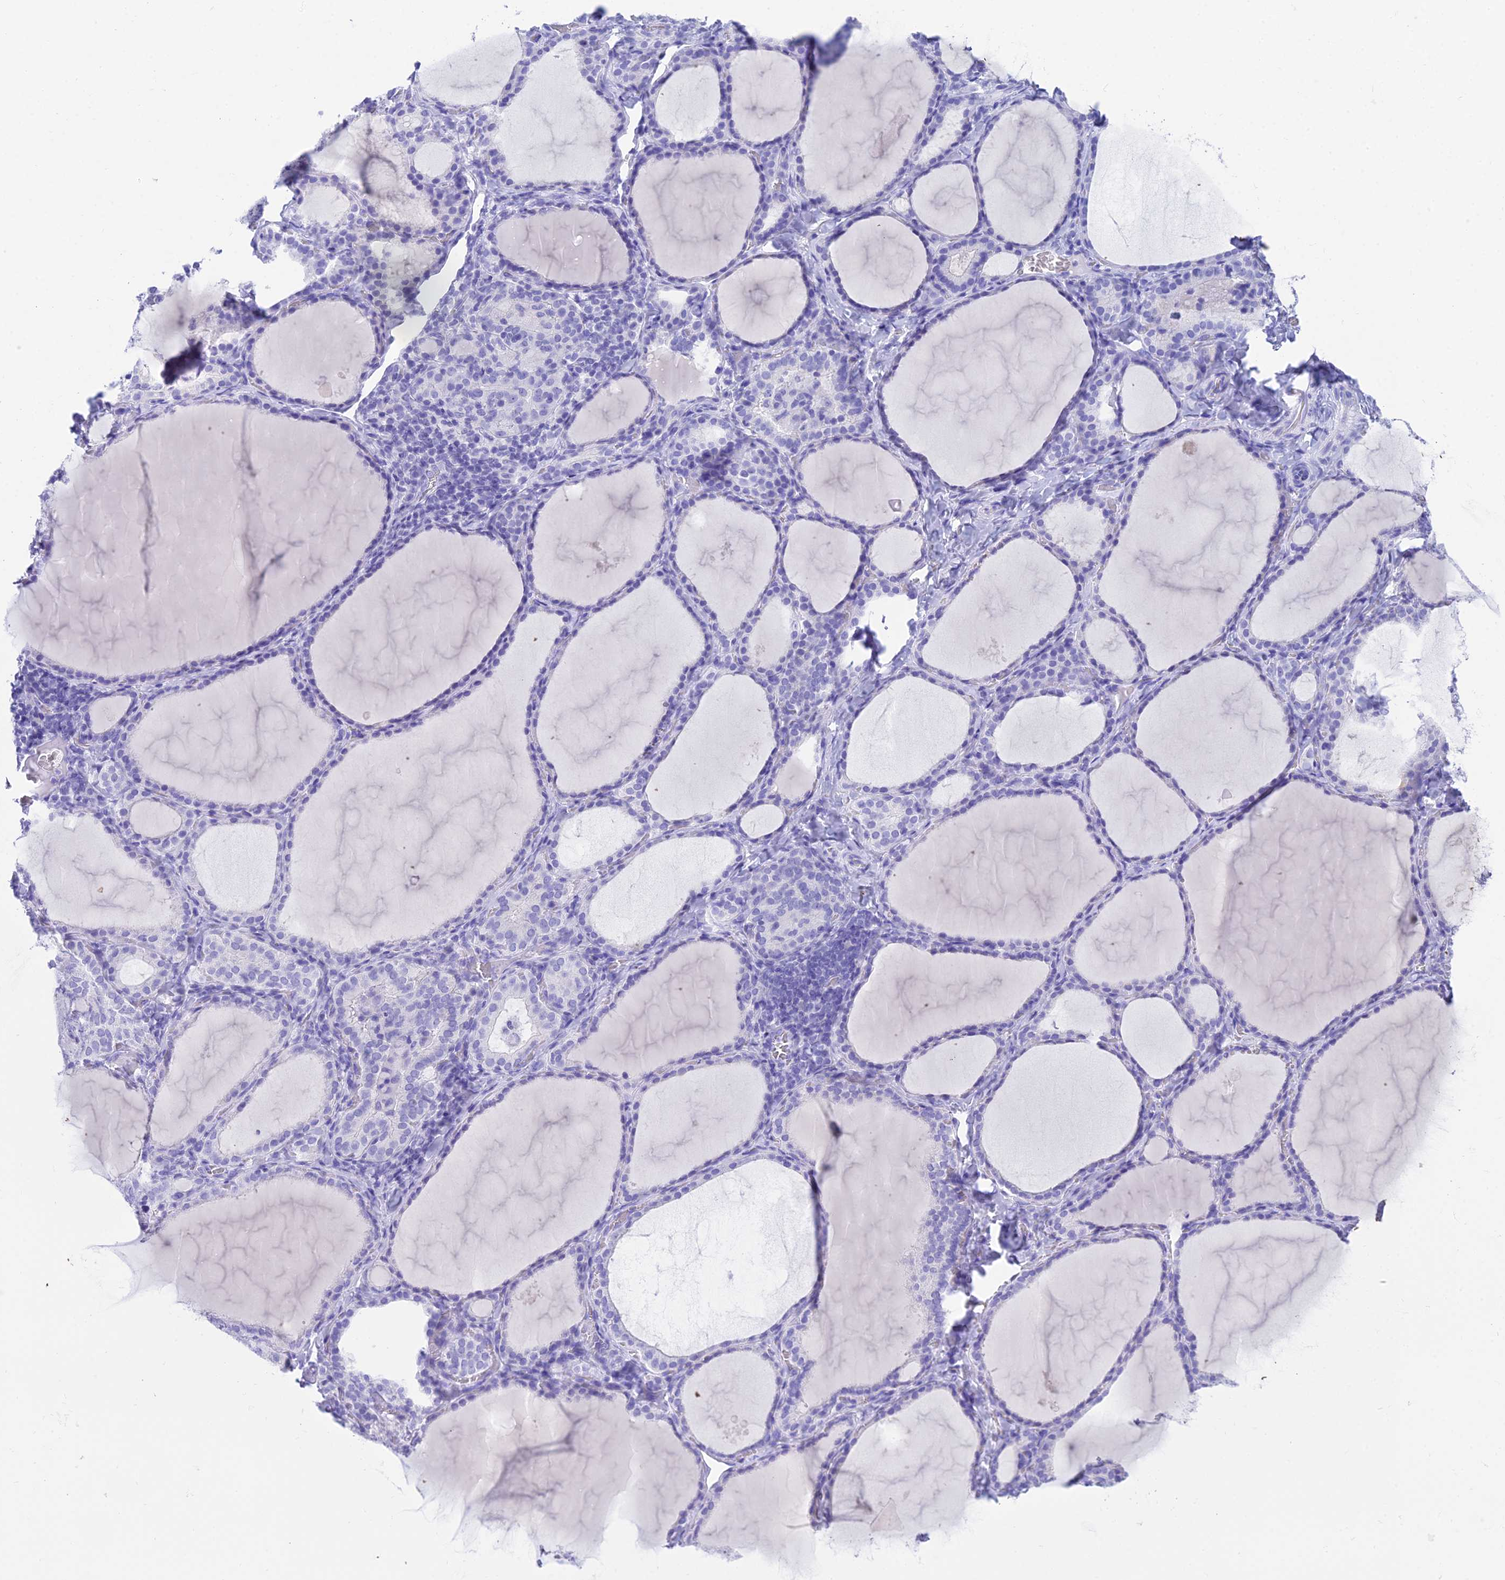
{"staining": {"intensity": "negative", "quantity": "none", "location": "none"}, "tissue": "thyroid gland", "cell_type": "Glandular cells", "image_type": "normal", "snomed": [{"axis": "morphology", "description": "Normal tissue, NOS"}, {"axis": "topography", "description": "Thyroid gland"}], "caption": "This micrograph is of benign thyroid gland stained with immunohistochemistry (IHC) to label a protein in brown with the nuclei are counter-stained blue. There is no expression in glandular cells. (Immunohistochemistry (ihc), brightfield microscopy, high magnification).", "gene": "REG1A", "patient": {"sex": "female", "age": 39}}